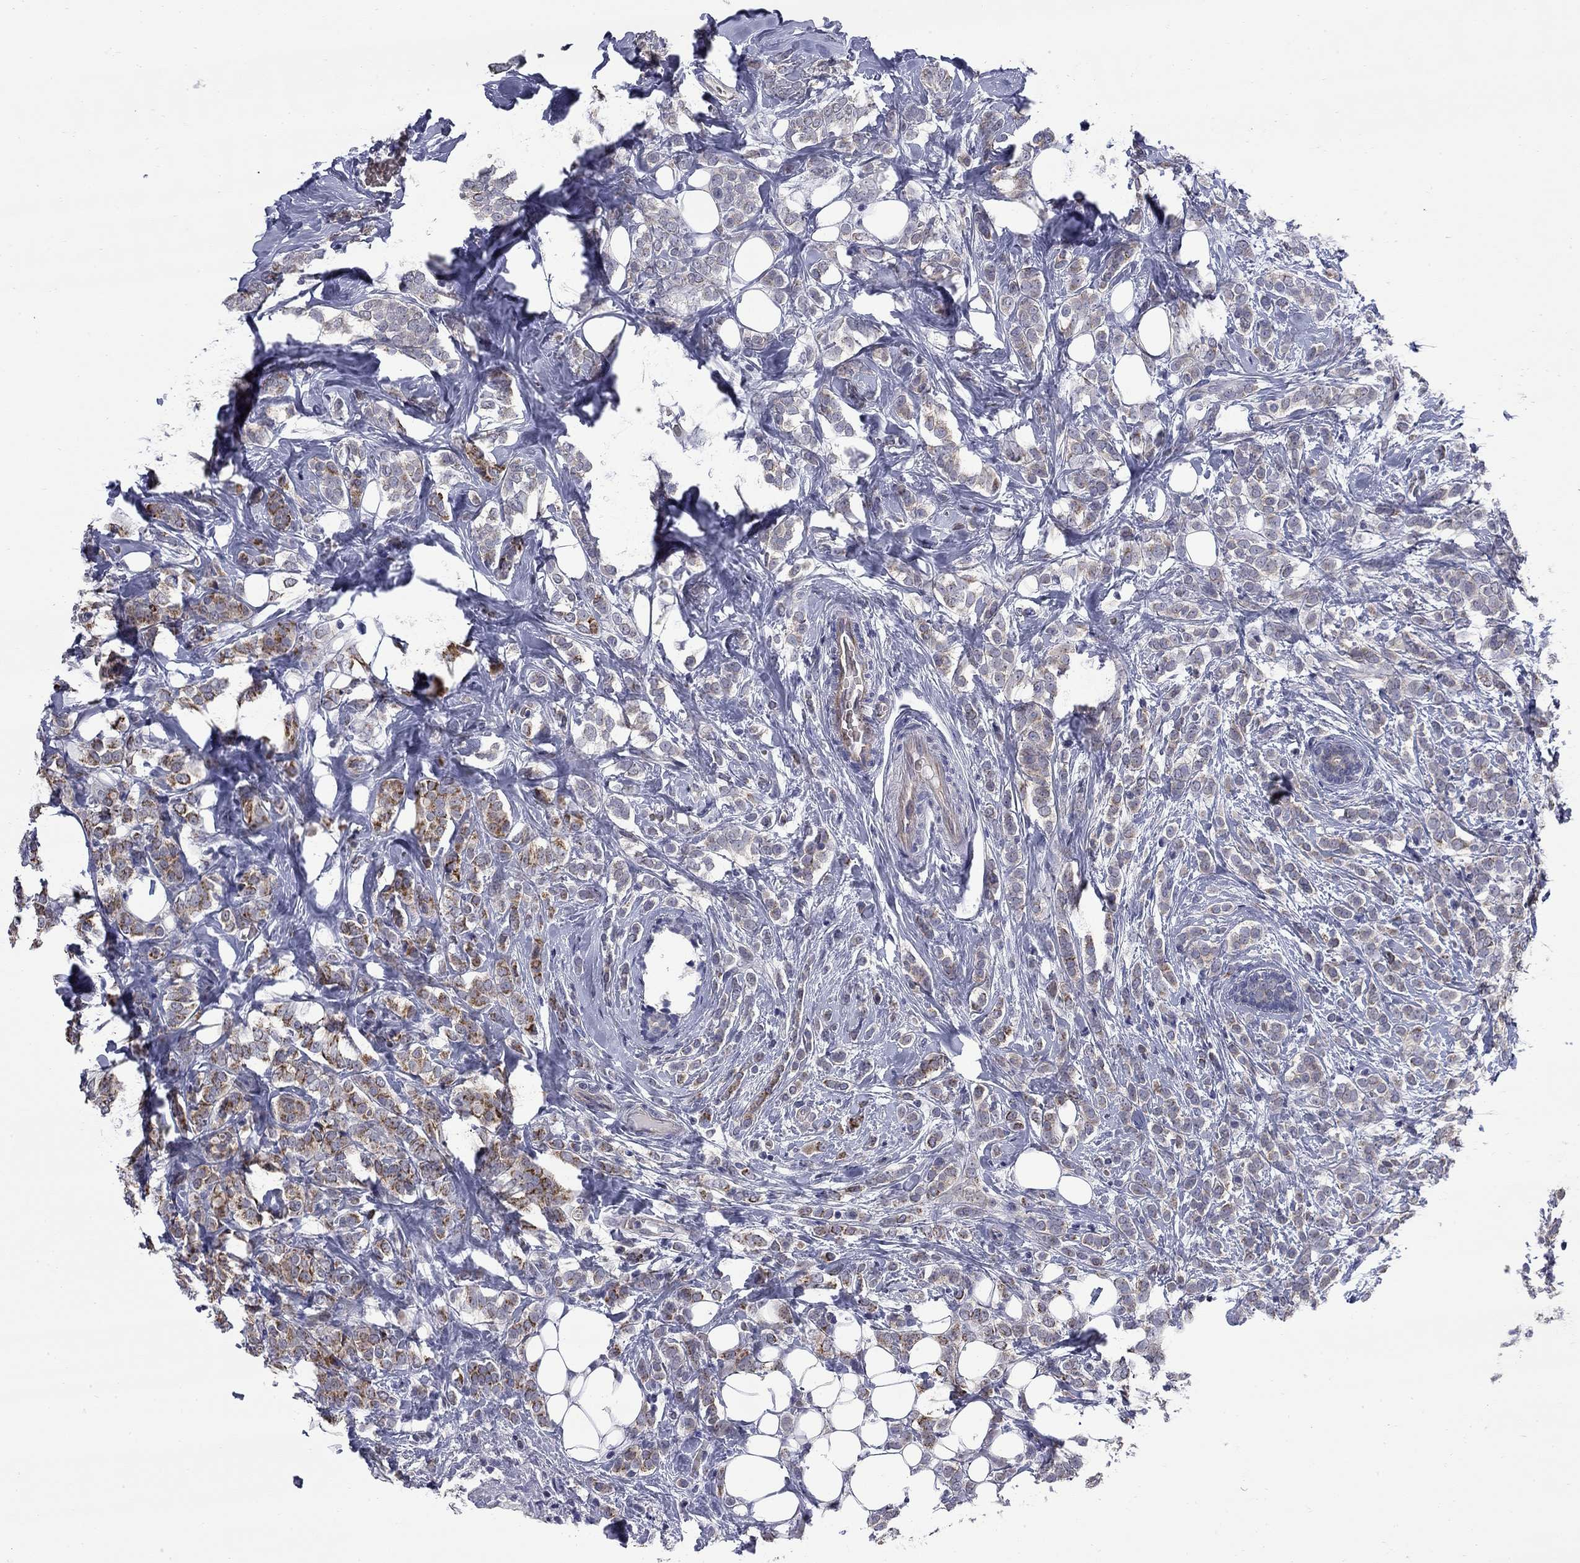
{"staining": {"intensity": "strong", "quantity": "25%-75%", "location": "cytoplasmic/membranous"}, "tissue": "breast cancer", "cell_type": "Tumor cells", "image_type": "cancer", "snomed": [{"axis": "morphology", "description": "Lobular carcinoma"}, {"axis": "topography", "description": "Breast"}], "caption": "Human lobular carcinoma (breast) stained with a protein marker demonstrates strong staining in tumor cells.", "gene": "HTR4", "patient": {"sex": "female", "age": 49}}